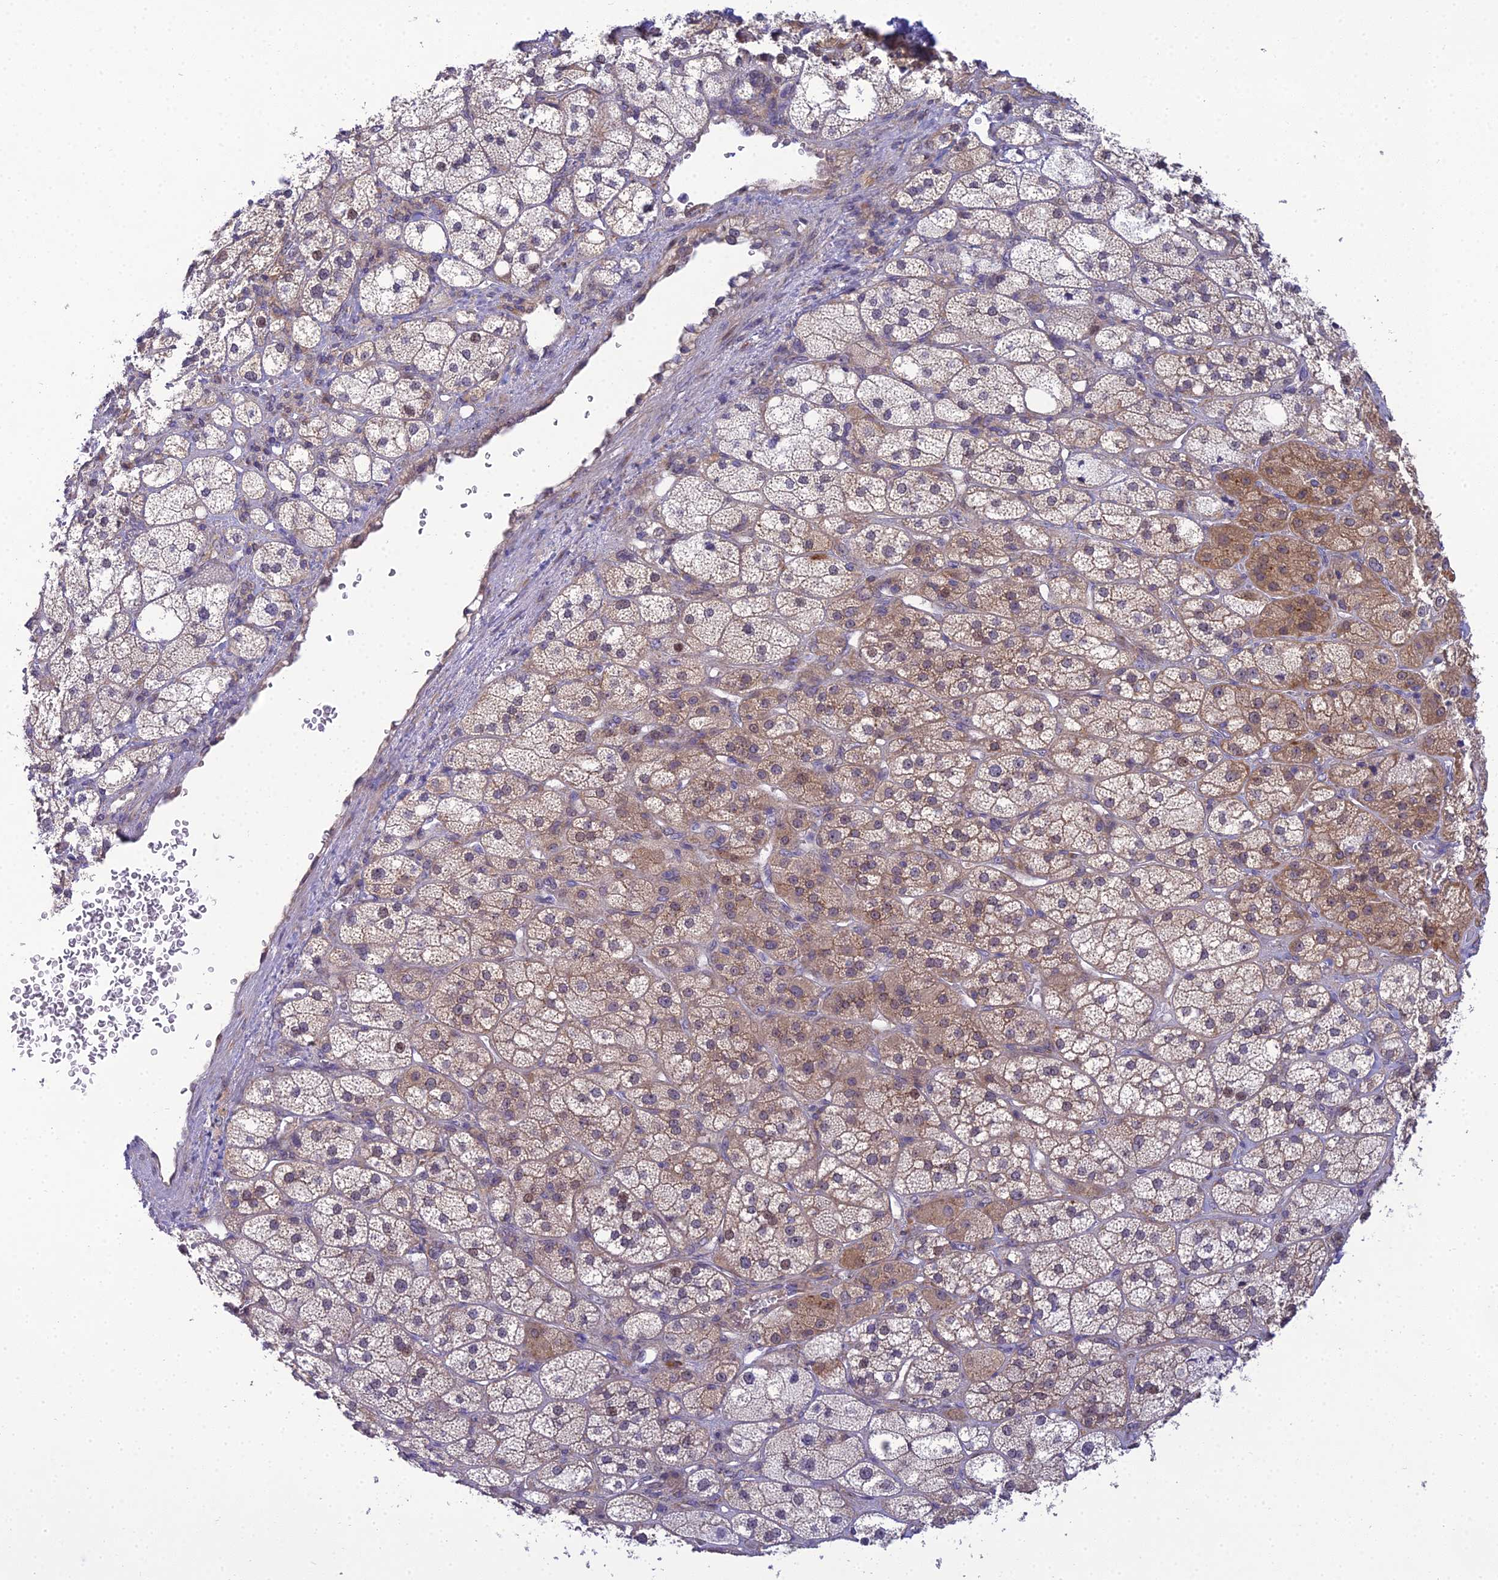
{"staining": {"intensity": "moderate", "quantity": "25%-75%", "location": "cytoplasmic/membranous"}, "tissue": "adrenal gland", "cell_type": "Glandular cells", "image_type": "normal", "snomed": [{"axis": "morphology", "description": "Normal tissue, NOS"}, {"axis": "topography", "description": "Adrenal gland"}], "caption": "Immunohistochemistry (IHC) image of benign adrenal gland stained for a protein (brown), which shows medium levels of moderate cytoplasmic/membranous positivity in about 25%-75% of glandular cells.", "gene": "CLCN7", "patient": {"sex": "male", "age": 61}}